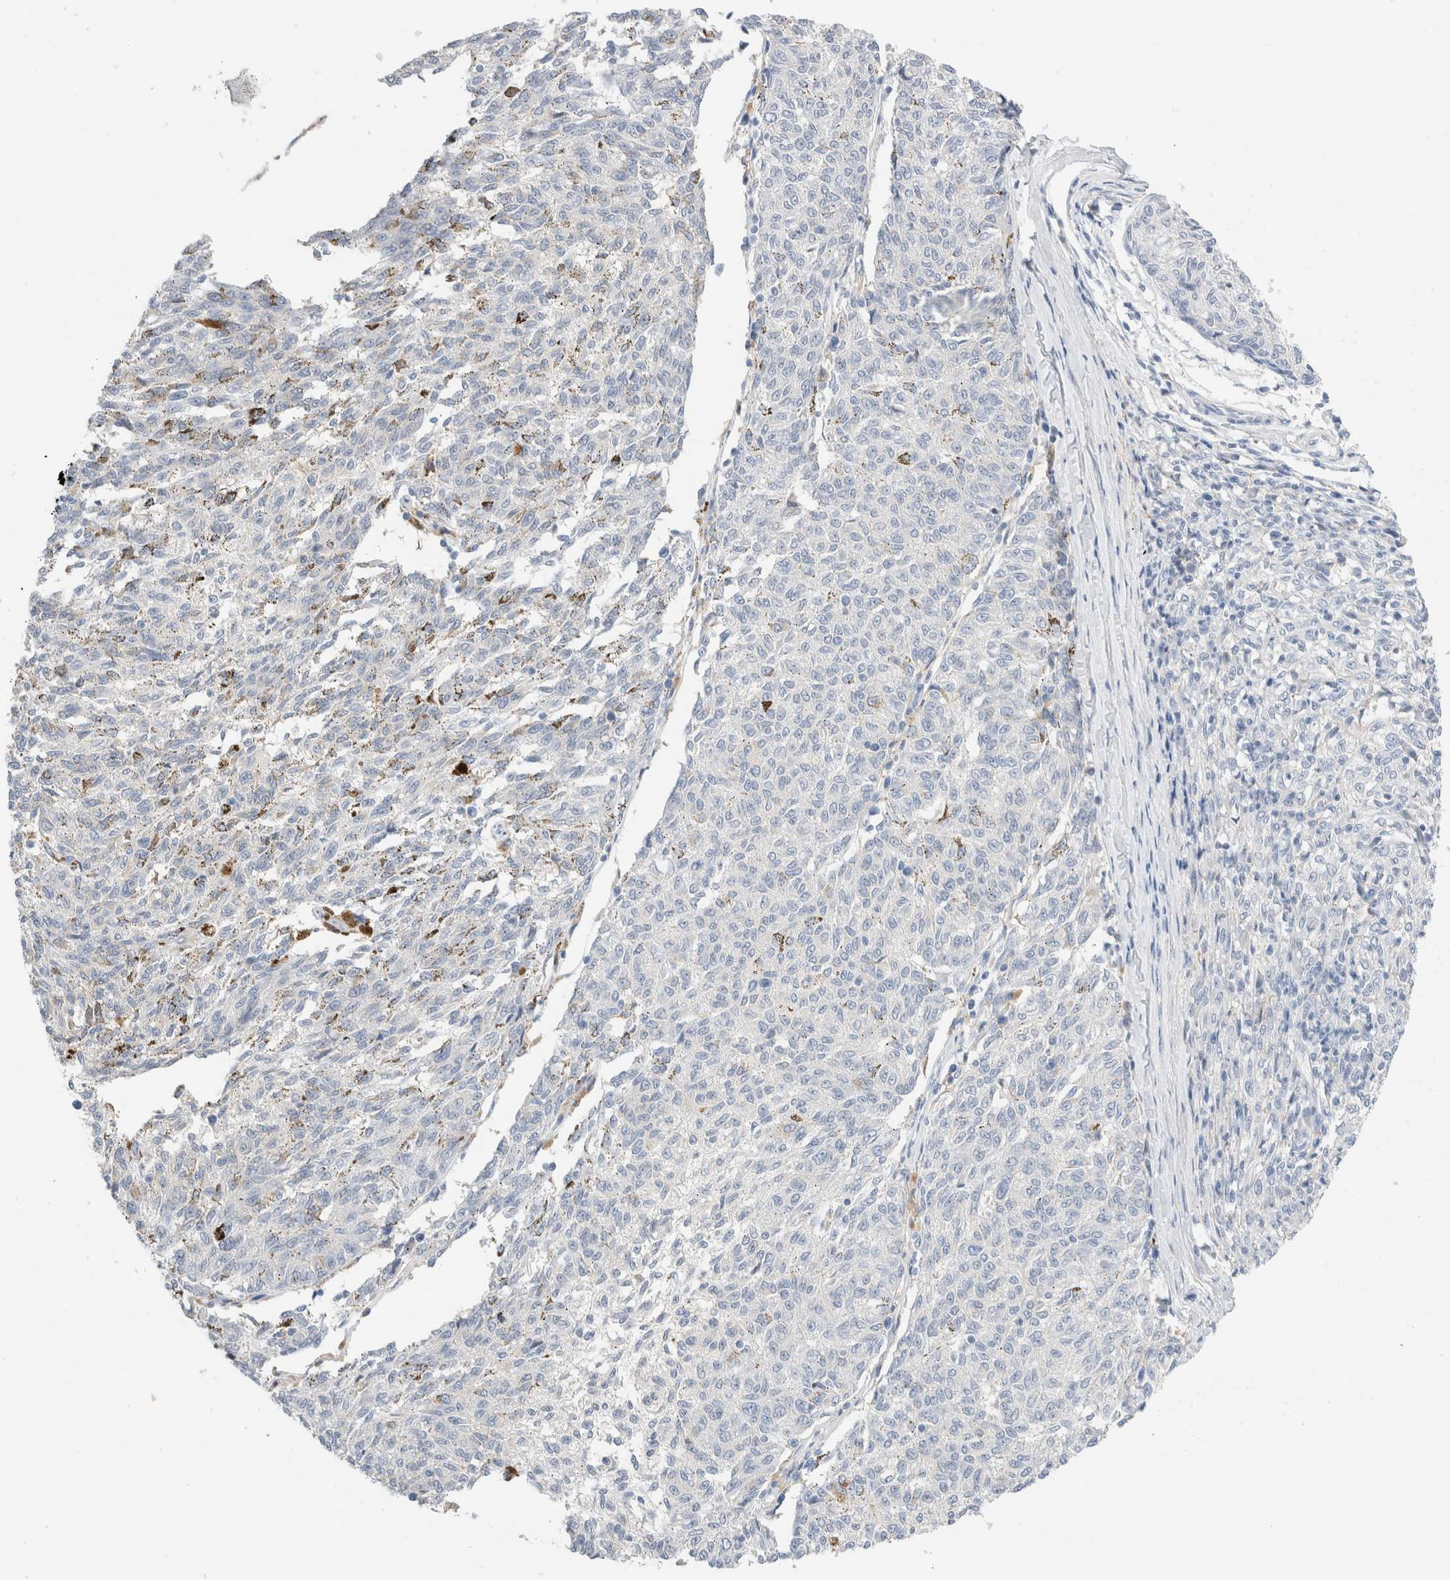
{"staining": {"intensity": "negative", "quantity": "none", "location": "none"}, "tissue": "melanoma", "cell_type": "Tumor cells", "image_type": "cancer", "snomed": [{"axis": "morphology", "description": "Malignant melanoma, NOS"}, {"axis": "topography", "description": "Skin"}], "caption": "Melanoma stained for a protein using immunohistochemistry (IHC) reveals no staining tumor cells.", "gene": "ADAM30", "patient": {"sex": "female", "age": 72}}